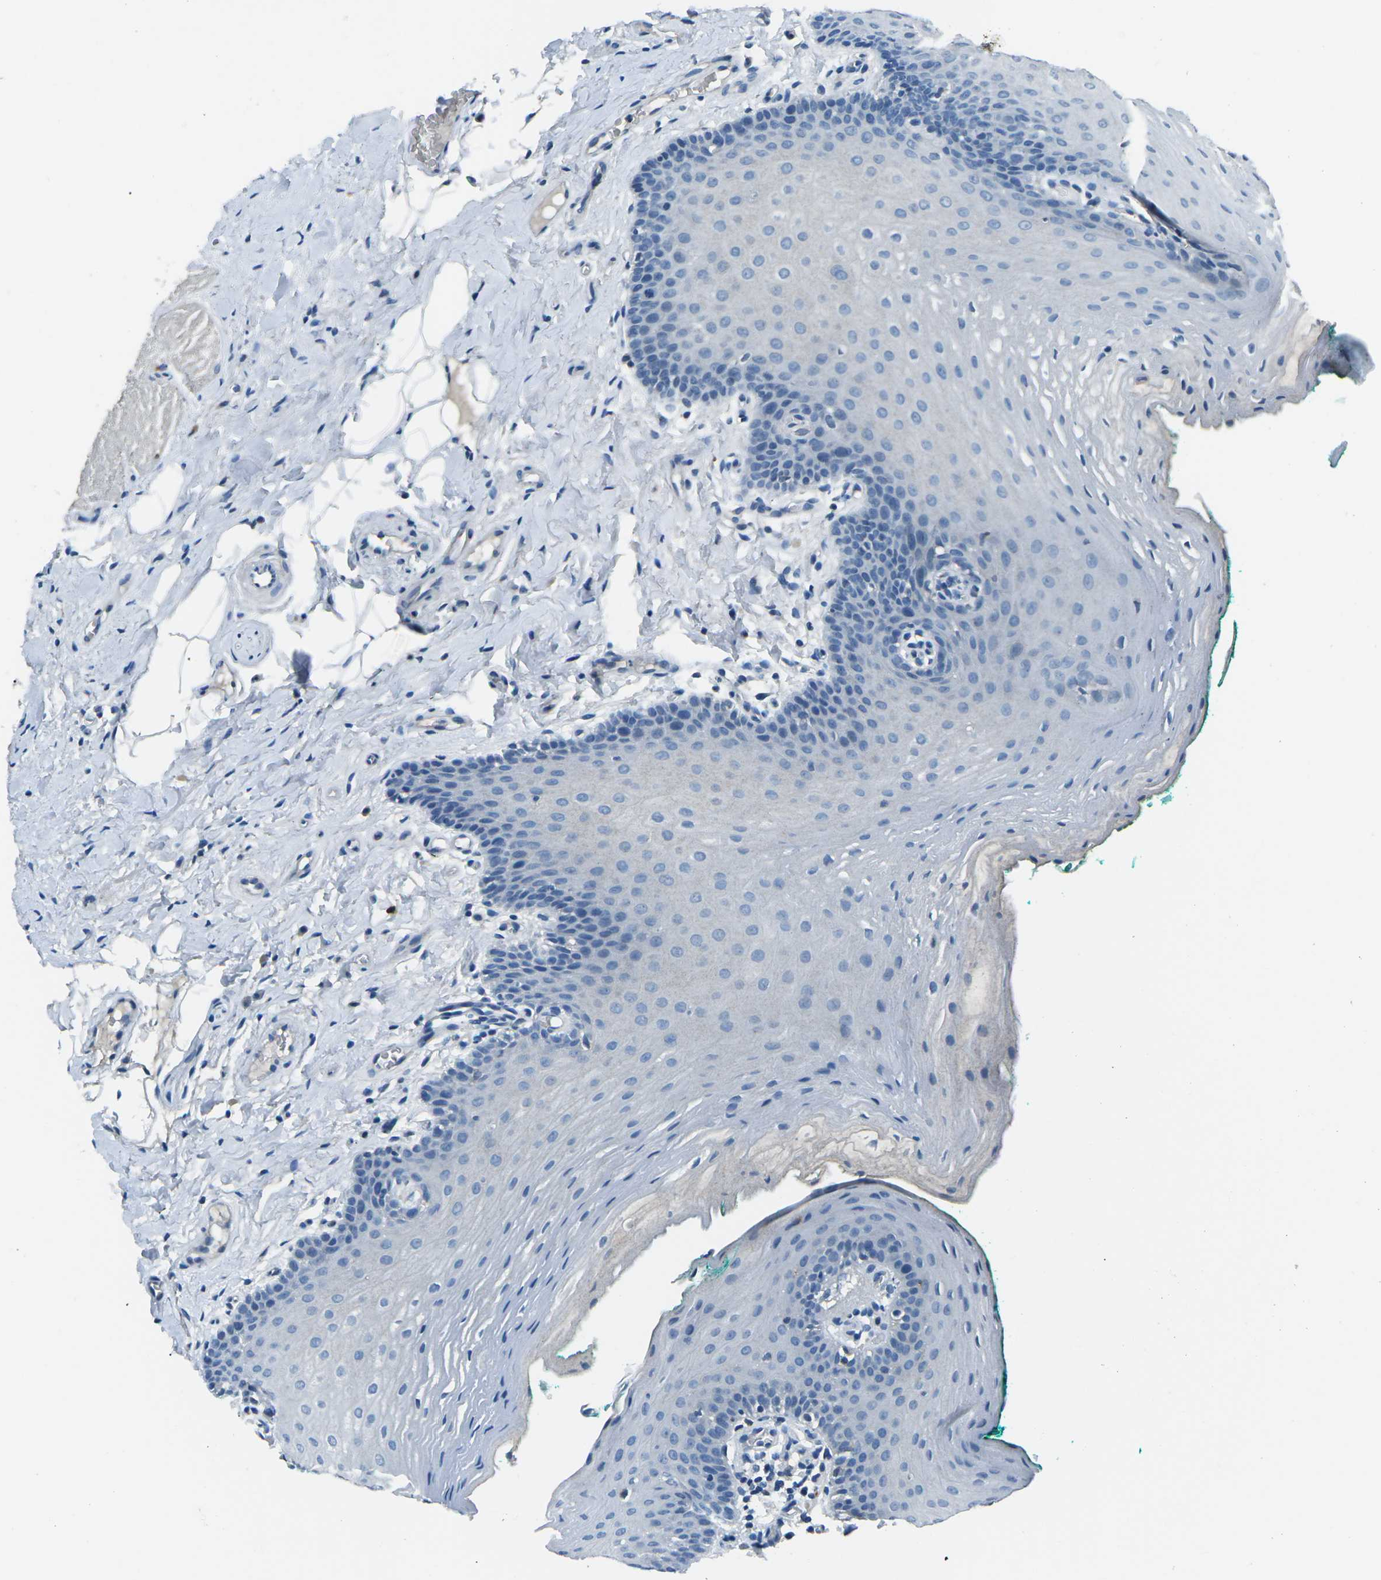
{"staining": {"intensity": "negative", "quantity": "none", "location": "none"}, "tissue": "oral mucosa", "cell_type": "Squamous epithelial cells", "image_type": "normal", "snomed": [{"axis": "morphology", "description": "Normal tissue, NOS"}, {"axis": "topography", "description": "Oral tissue"}], "caption": "Immunohistochemical staining of benign human oral mucosa exhibits no significant positivity in squamous epithelial cells.", "gene": "CD1D", "patient": {"sex": "male", "age": 58}}